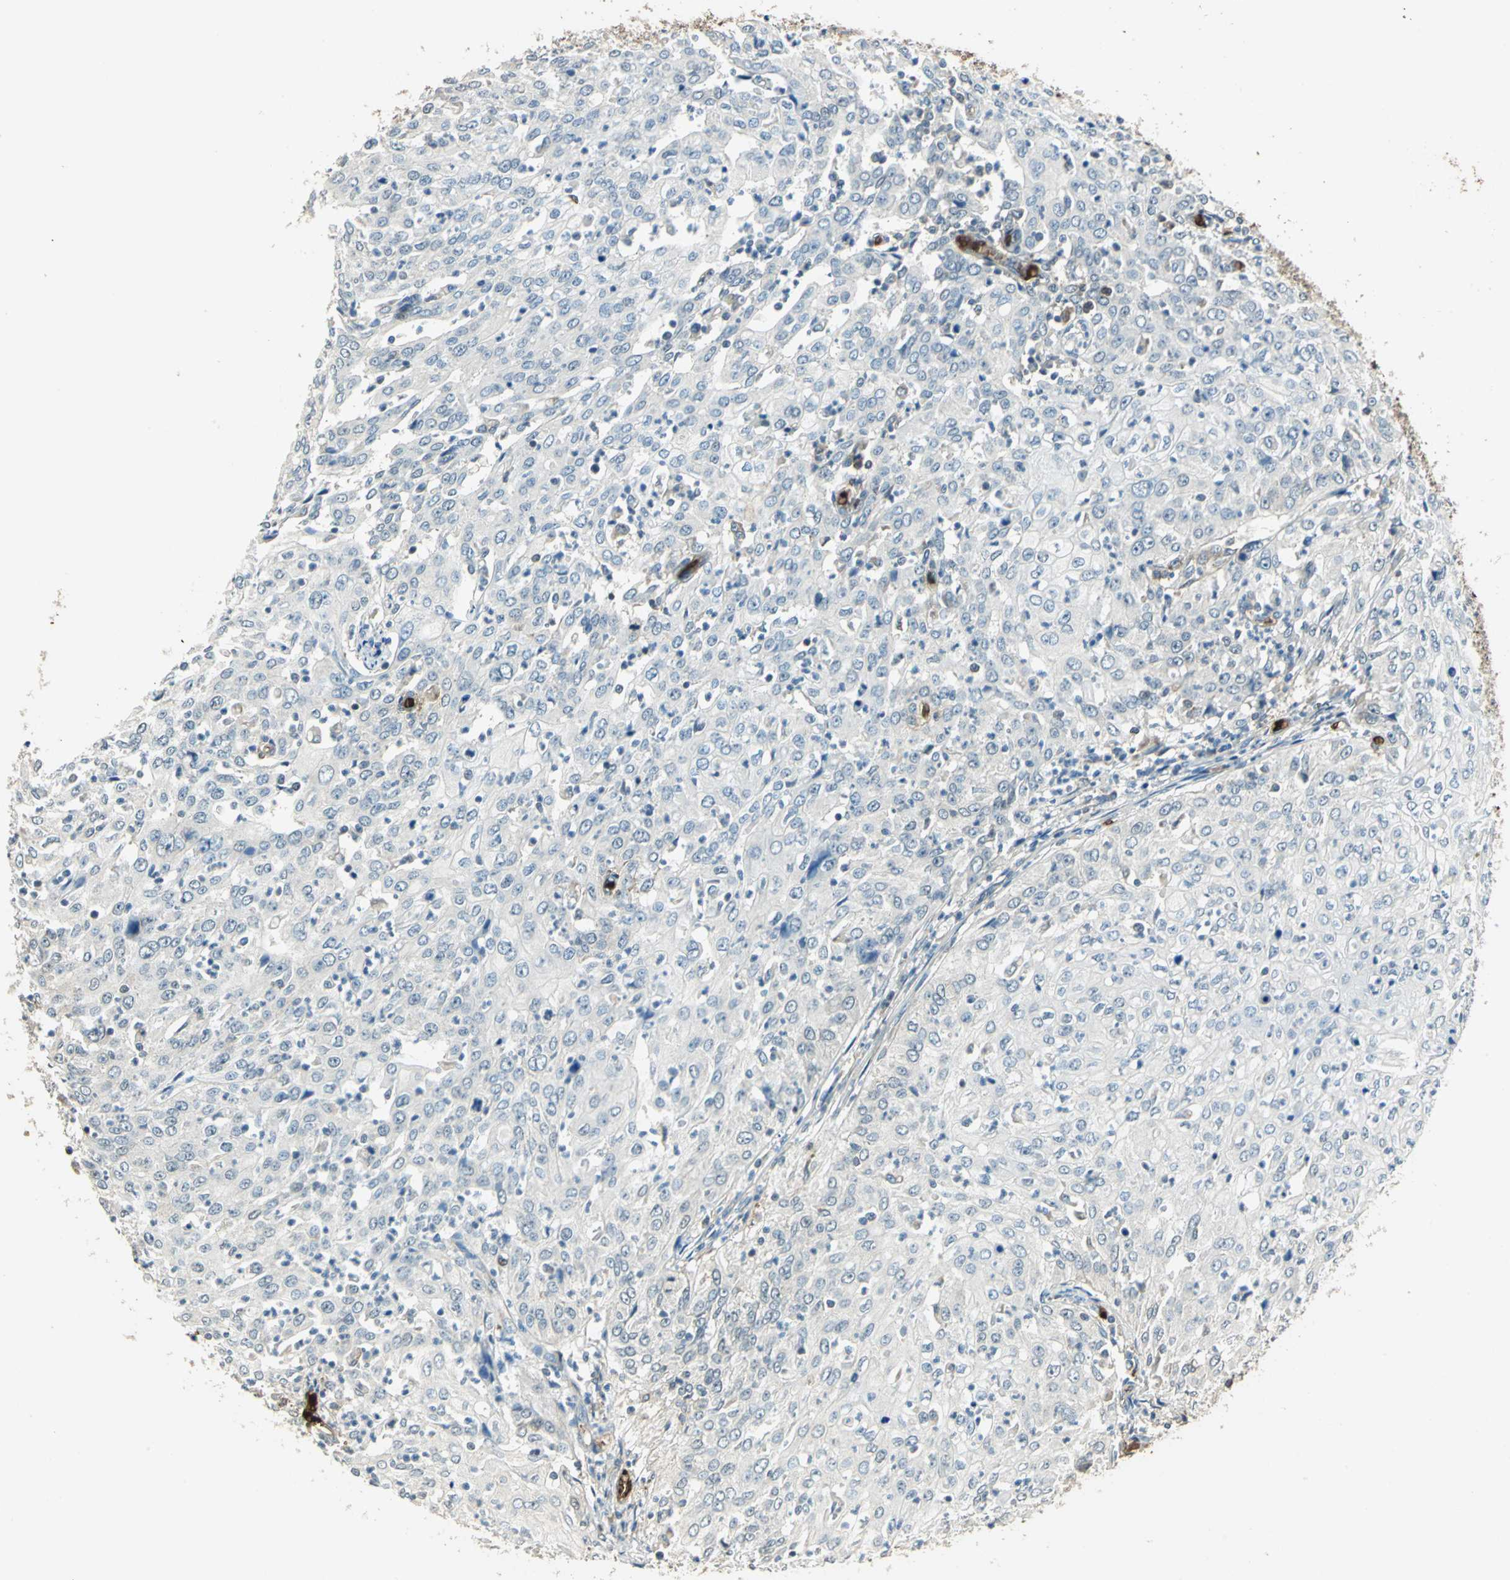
{"staining": {"intensity": "negative", "quantity": "none", "location": "none"}, "tissue": "cervical cancer", "cell_type": "Tumor cells", "image_type": "cancer", "snomed": [{"axis": "morphology", "description": "Squamous cell carcinoma, NOS"}, {"axis": "topography", "description": "Cervix"}], "caption": "This is an immunohistochemistry micrograph of human squamous cell carcinoma (cervical). There is no staining in tumor cells.", "gene": "DDAH1", "patient": {"sex": "female", "age": 39}}